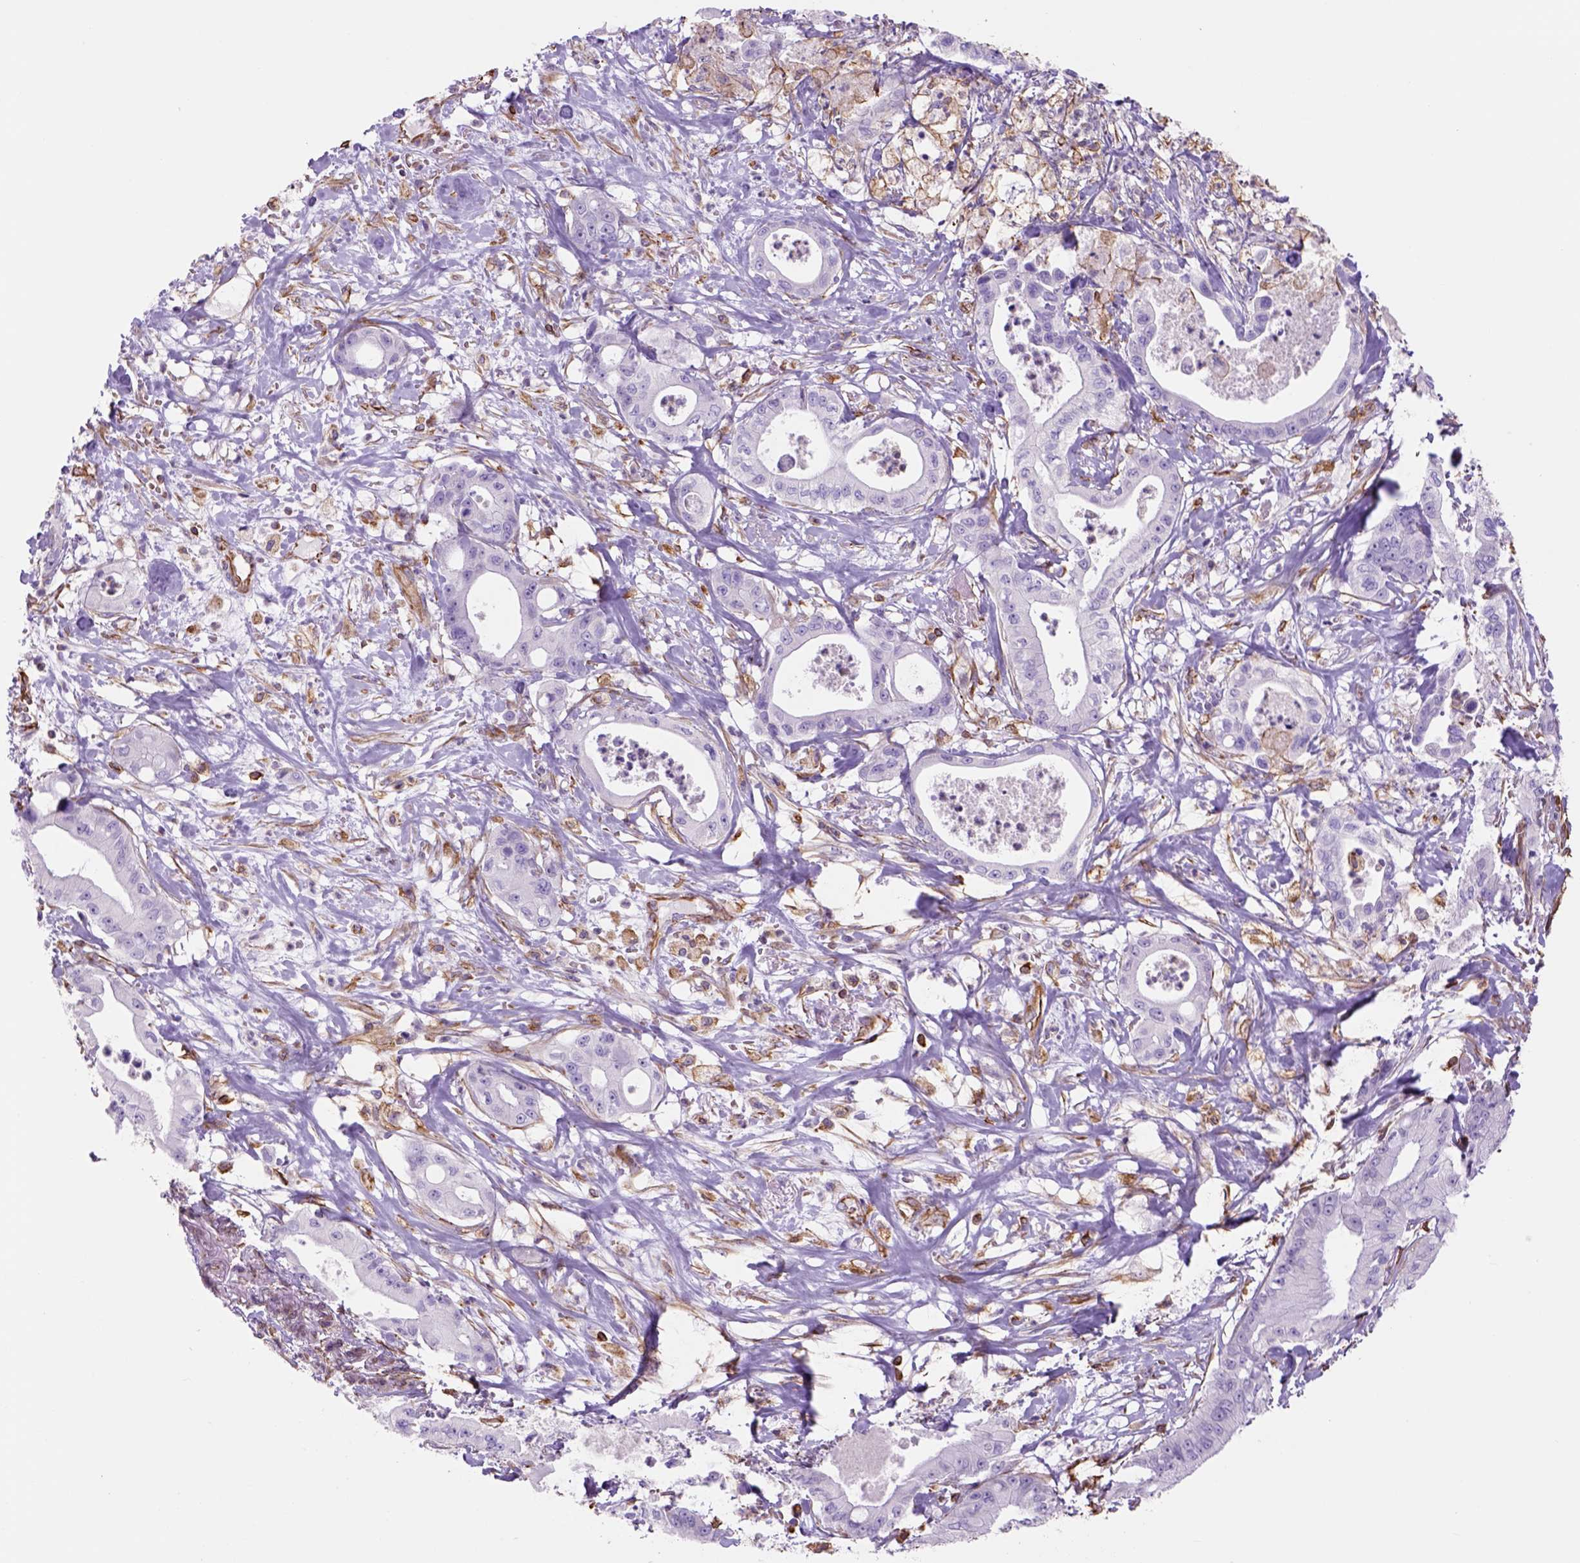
{"staining": {"intensity": "negative", "quantity": "none", "location": "none"}, "tissue": "pancreatic cancer", "cell_type": "Tumor cells", "image_type": "cancer", "snomed": [{"axis": "morphology", "description": "Adenocarcinoma, NOS"}, {"axis": "topography", "description": "Pancreas"}], "caption": "Pancreatic adenocarcinoma stained for a protein using immunohistochemistry shows no positivity tumor cells.", "gene": "ZZZ3", "patient": {"sex": "male", "age": 71}}